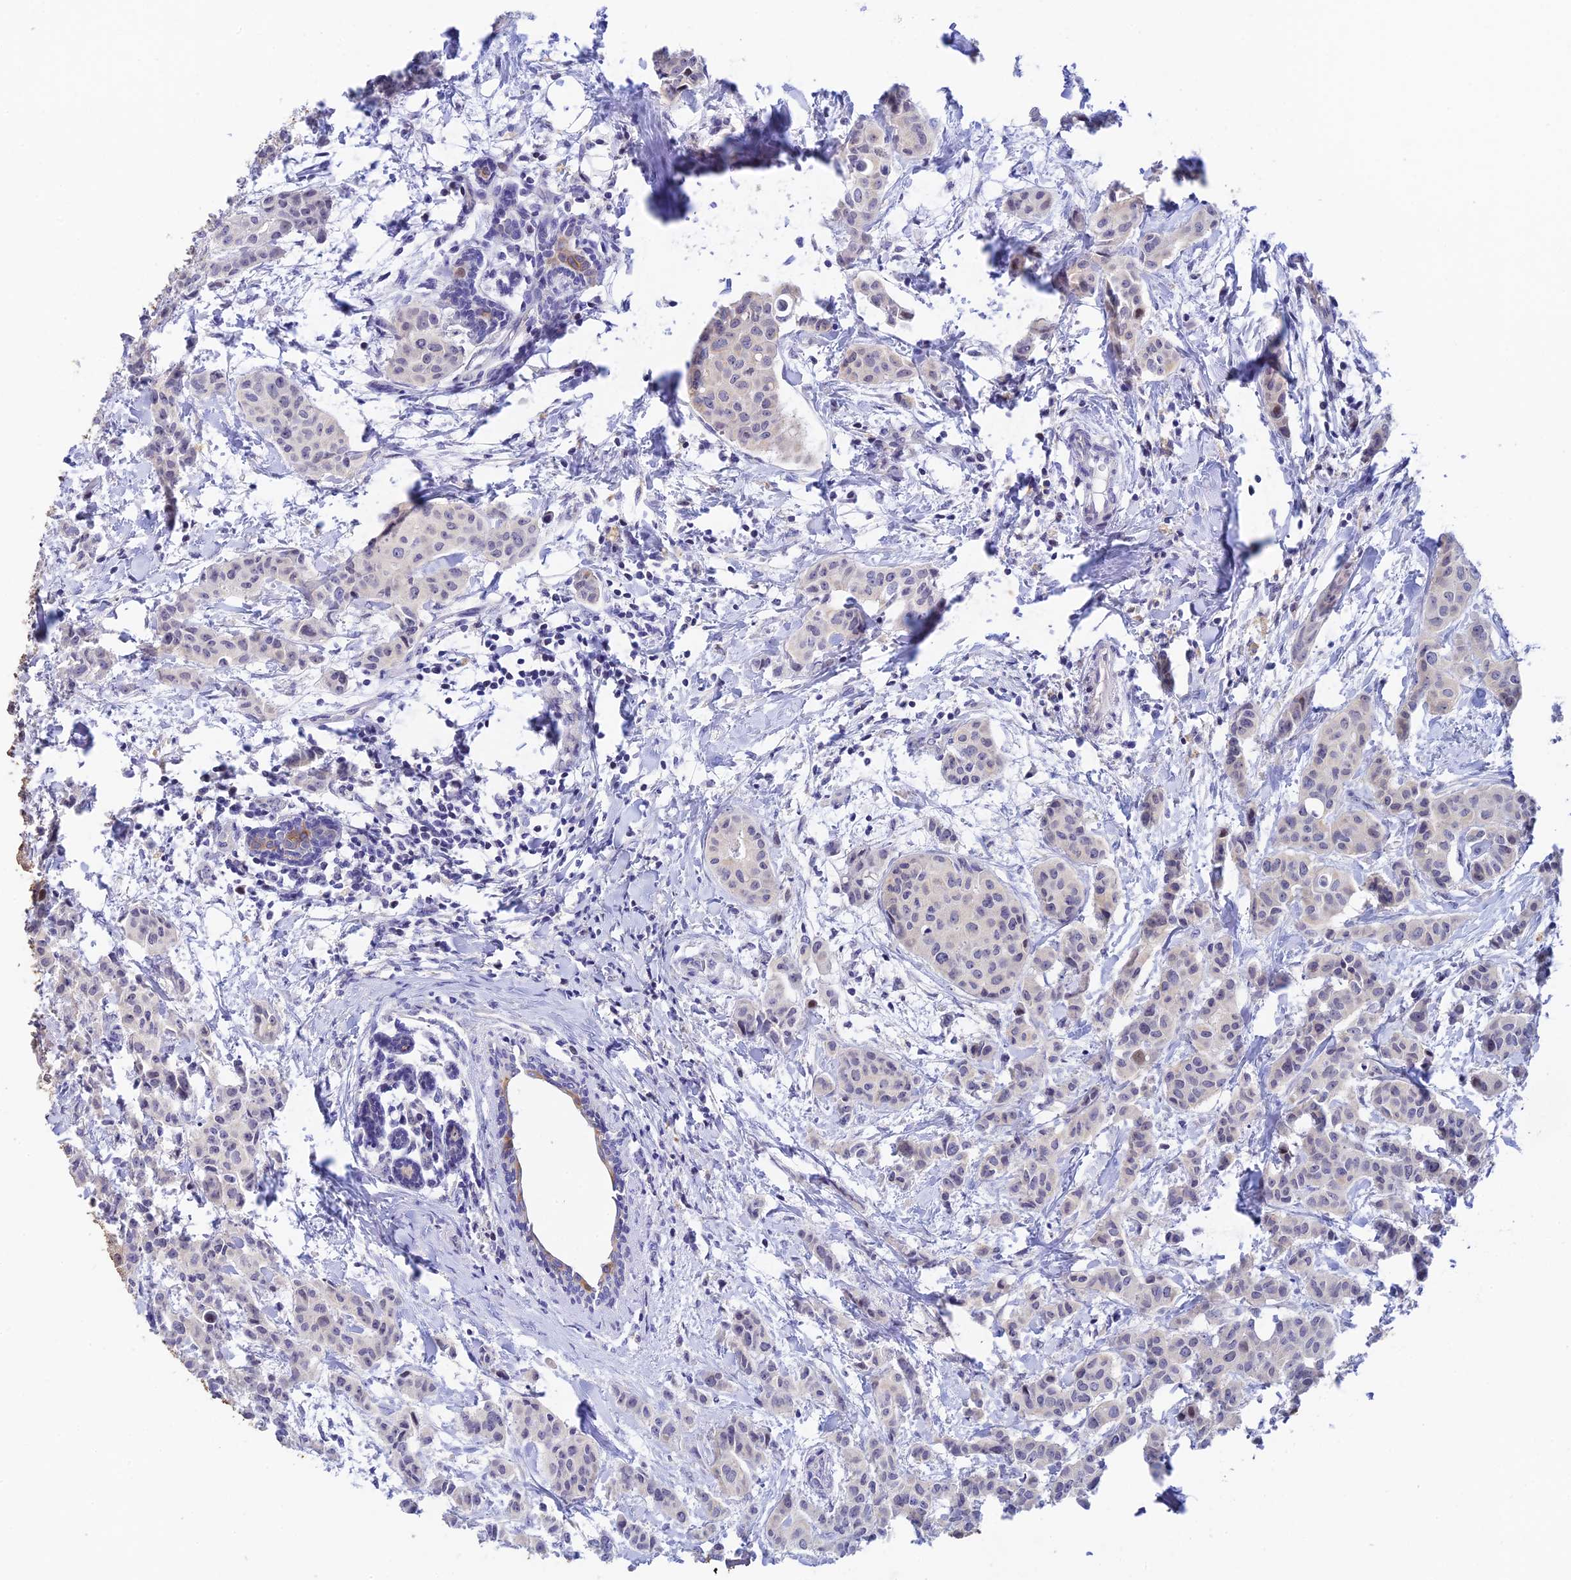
{"staining": {"intensity": "negative", "quantity": "none", "location": "none"}, "tissue": "breast cancer", "cell_type": "Tumor cells", "image_type": "cancer", "snomed": [{"axis": "morphology", "description": "Duct carcinoma"}, {"axis": "topography", "description": "Breast"}], "caption": "Breast cancer (invasive ductal carcinoma) was stained to show a protein in brown. There is no significant positivity in tumor cells.", "gene": "RASGEF1B", "patient": {"sex": "female", "age": 40}}